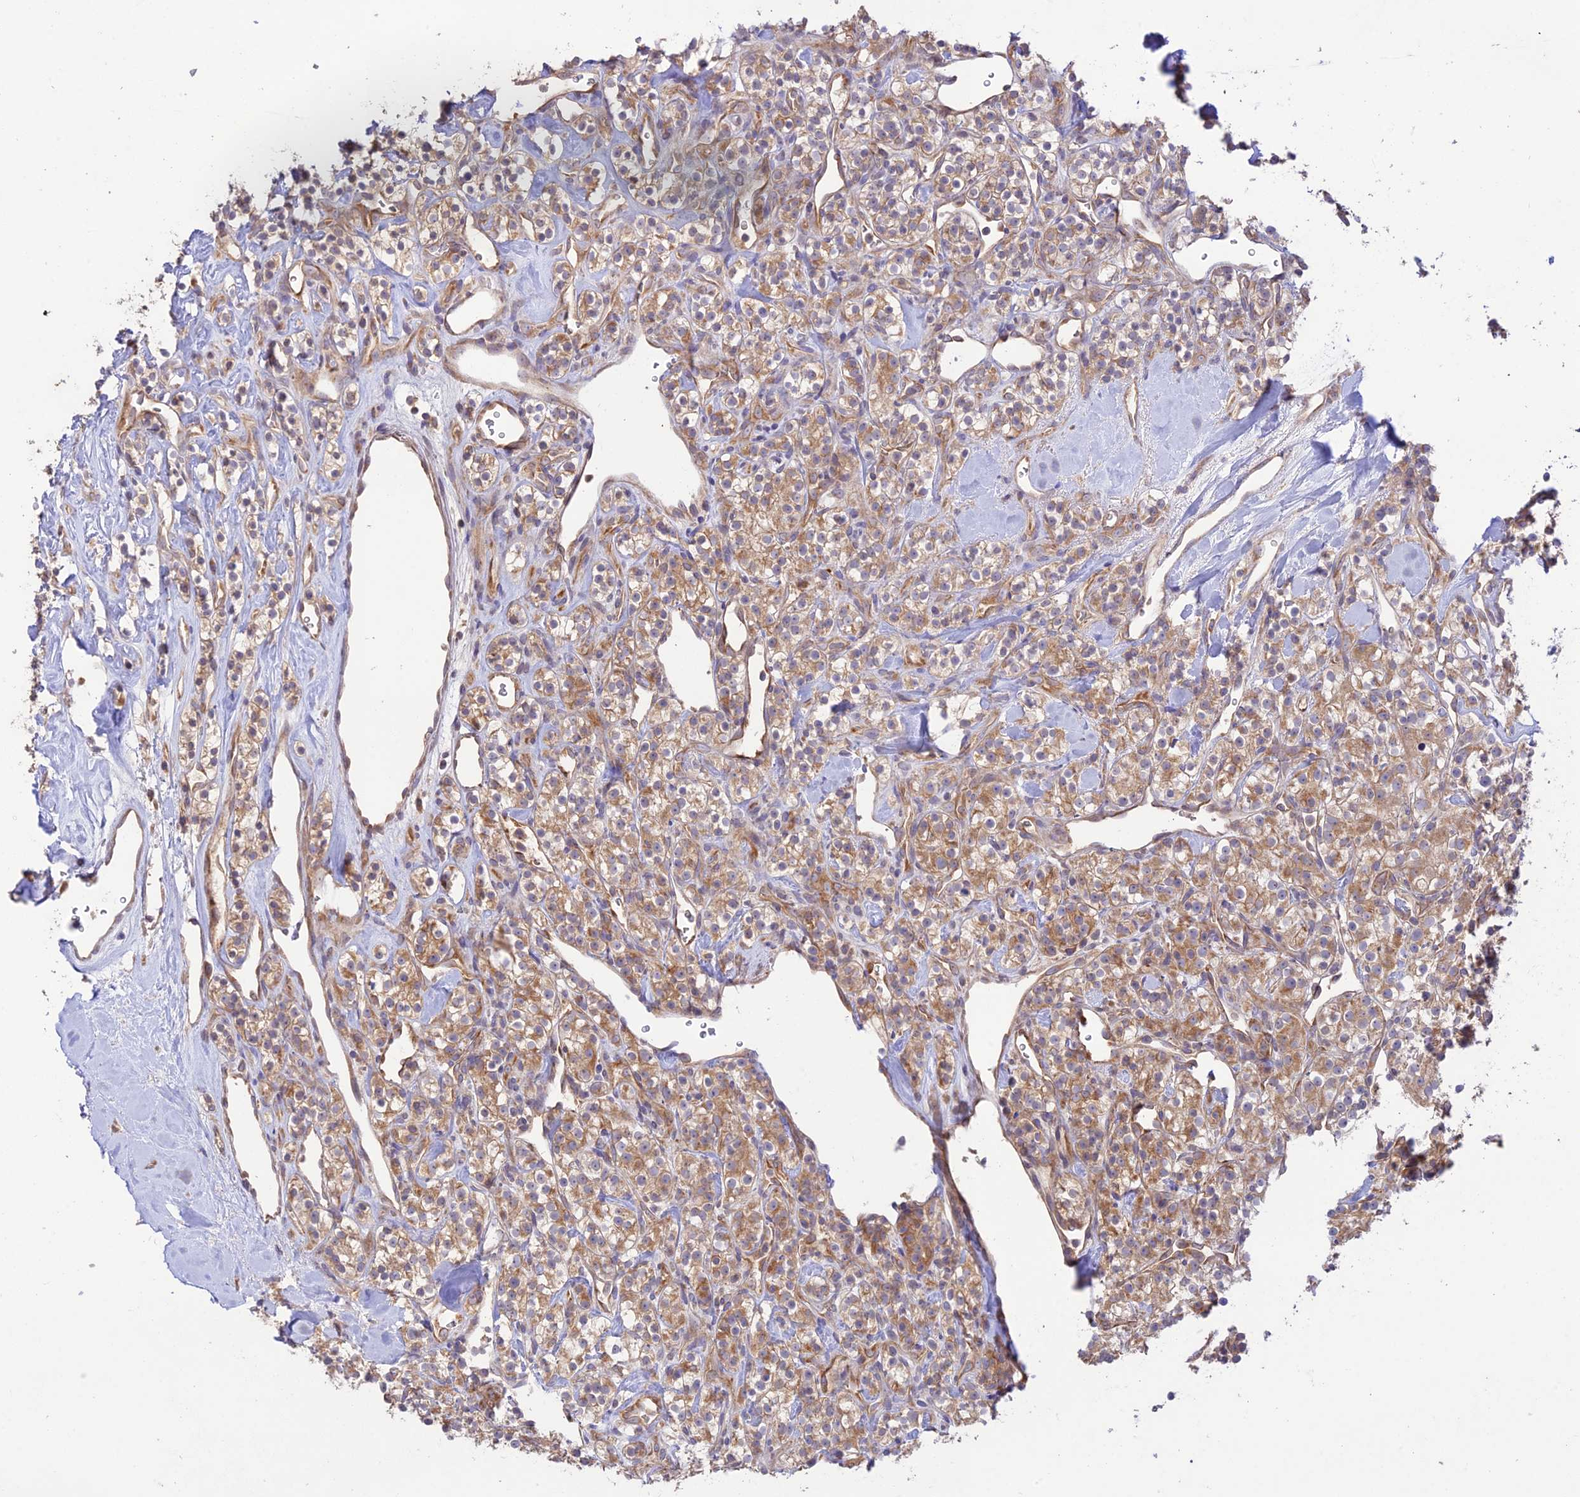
{"staining": {"intensity": "moderate", "quantity": ">75%", "location": "cytoplasmic/membranous"}, "tissue": "renal cancer", "cell_type": "Tumor cells", "image_type": "cancer", "snomed": [{"axis": "morphology", "description": "Adenocarcinoma, NOS"}, {"axis": "topography", "description": "Kidney"}], "caption": "Adenocarcinoma (renal) tissue reveals moderate cytoplasmic/membranous staining in approximately >75% of tumor cells, visualized by immunohistochemistry.", "gene": "TMEM259", "patient": {"sex": "male", "age": 77}}